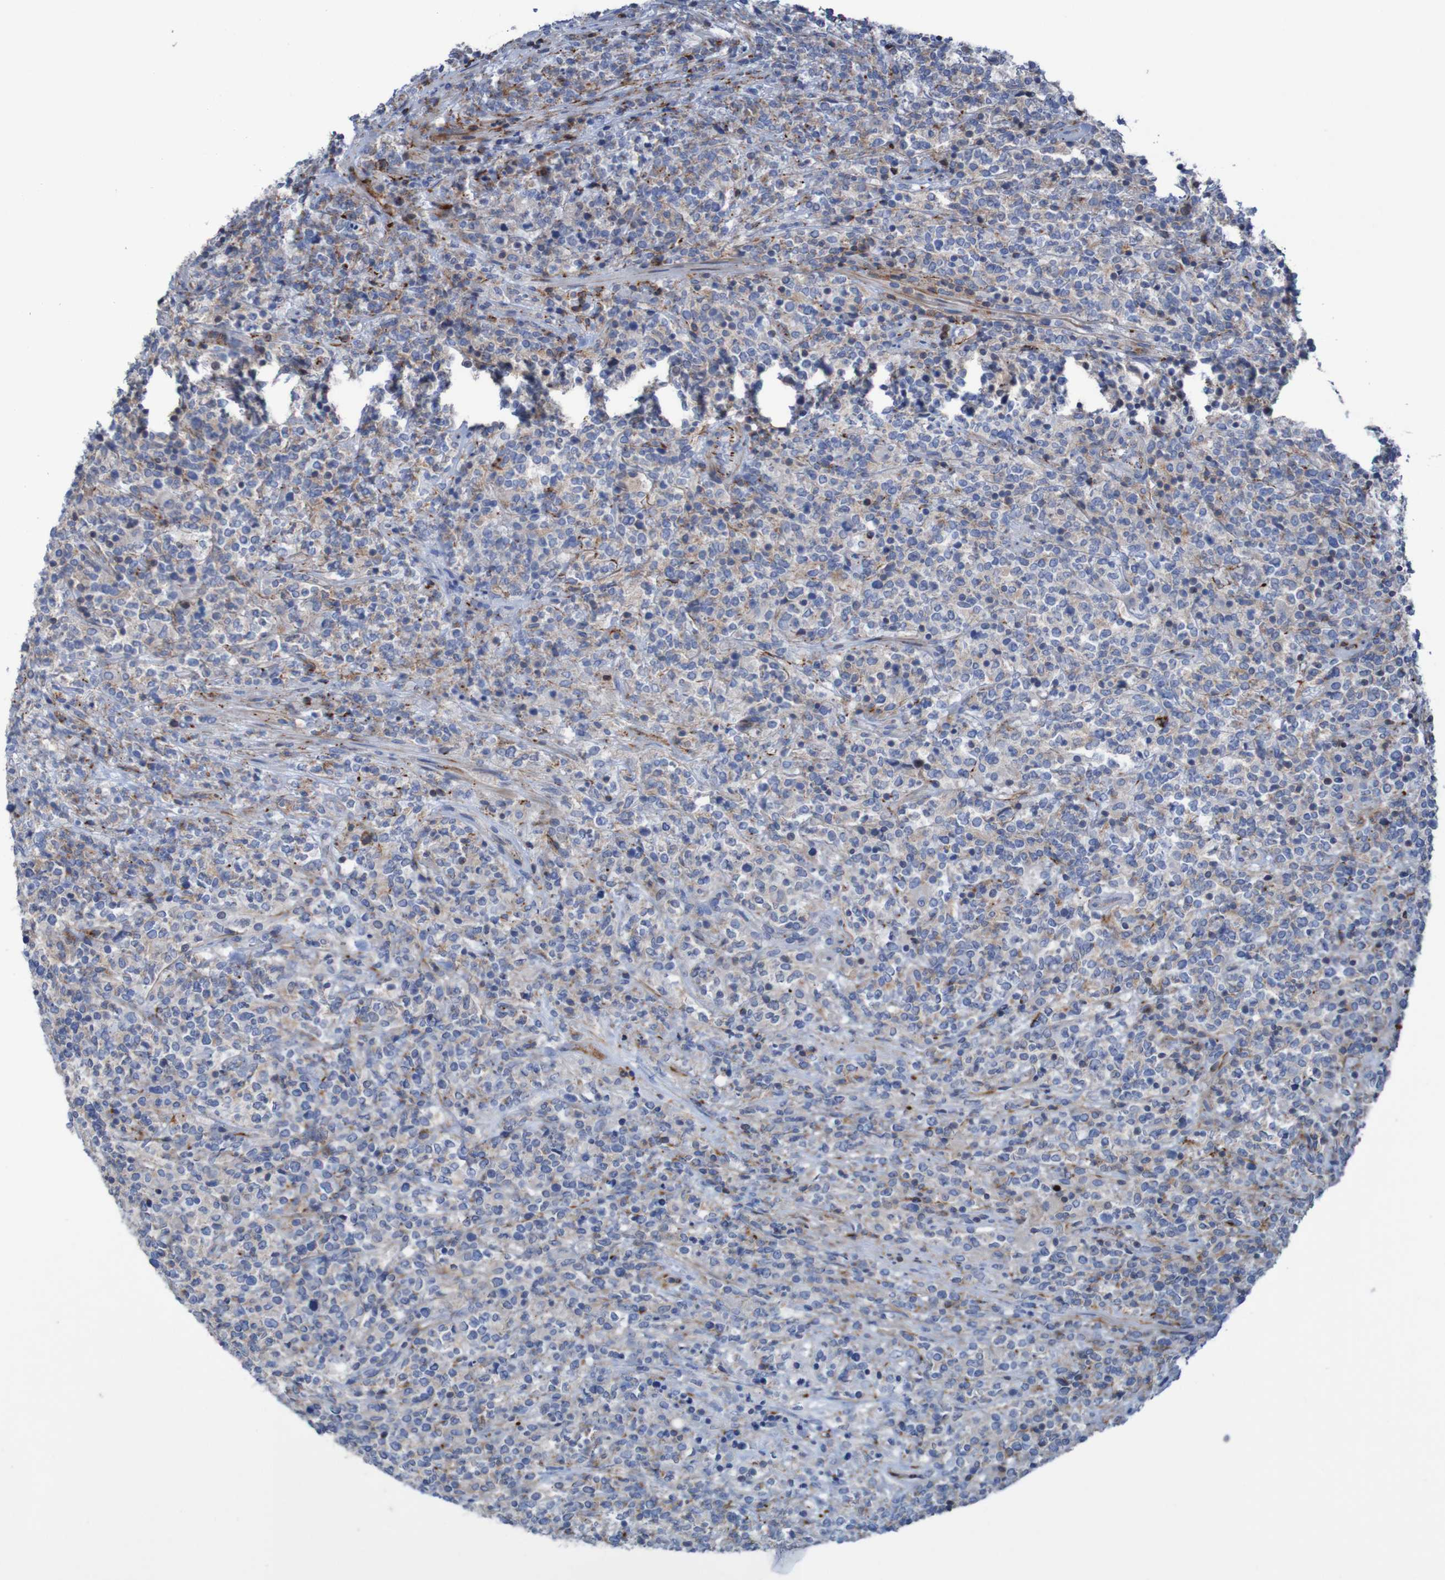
{"staining": {"intensity": "moderate", "quantity": "<25%", "location": "cytoplasmic/membranous"}, "tissue": "lymphoma", "cell_type": "Tumor cells", "image_type": "cancer", "snomed": [{"axis": "morphology", "description": "Malignant lymphoma, non-Hodgkin's type, High grade"}, {"axis": "topography", "description": "Soft tissue"}], "caption": "Moderate cytoplasmic/membranous protein staining is identified in approximately <25% of tumor cells in malignant lymphoma, non-Hodgkin's type (high-grade).", "gene": "RNF182", "patient": {"sex": "male", "age": 18}}